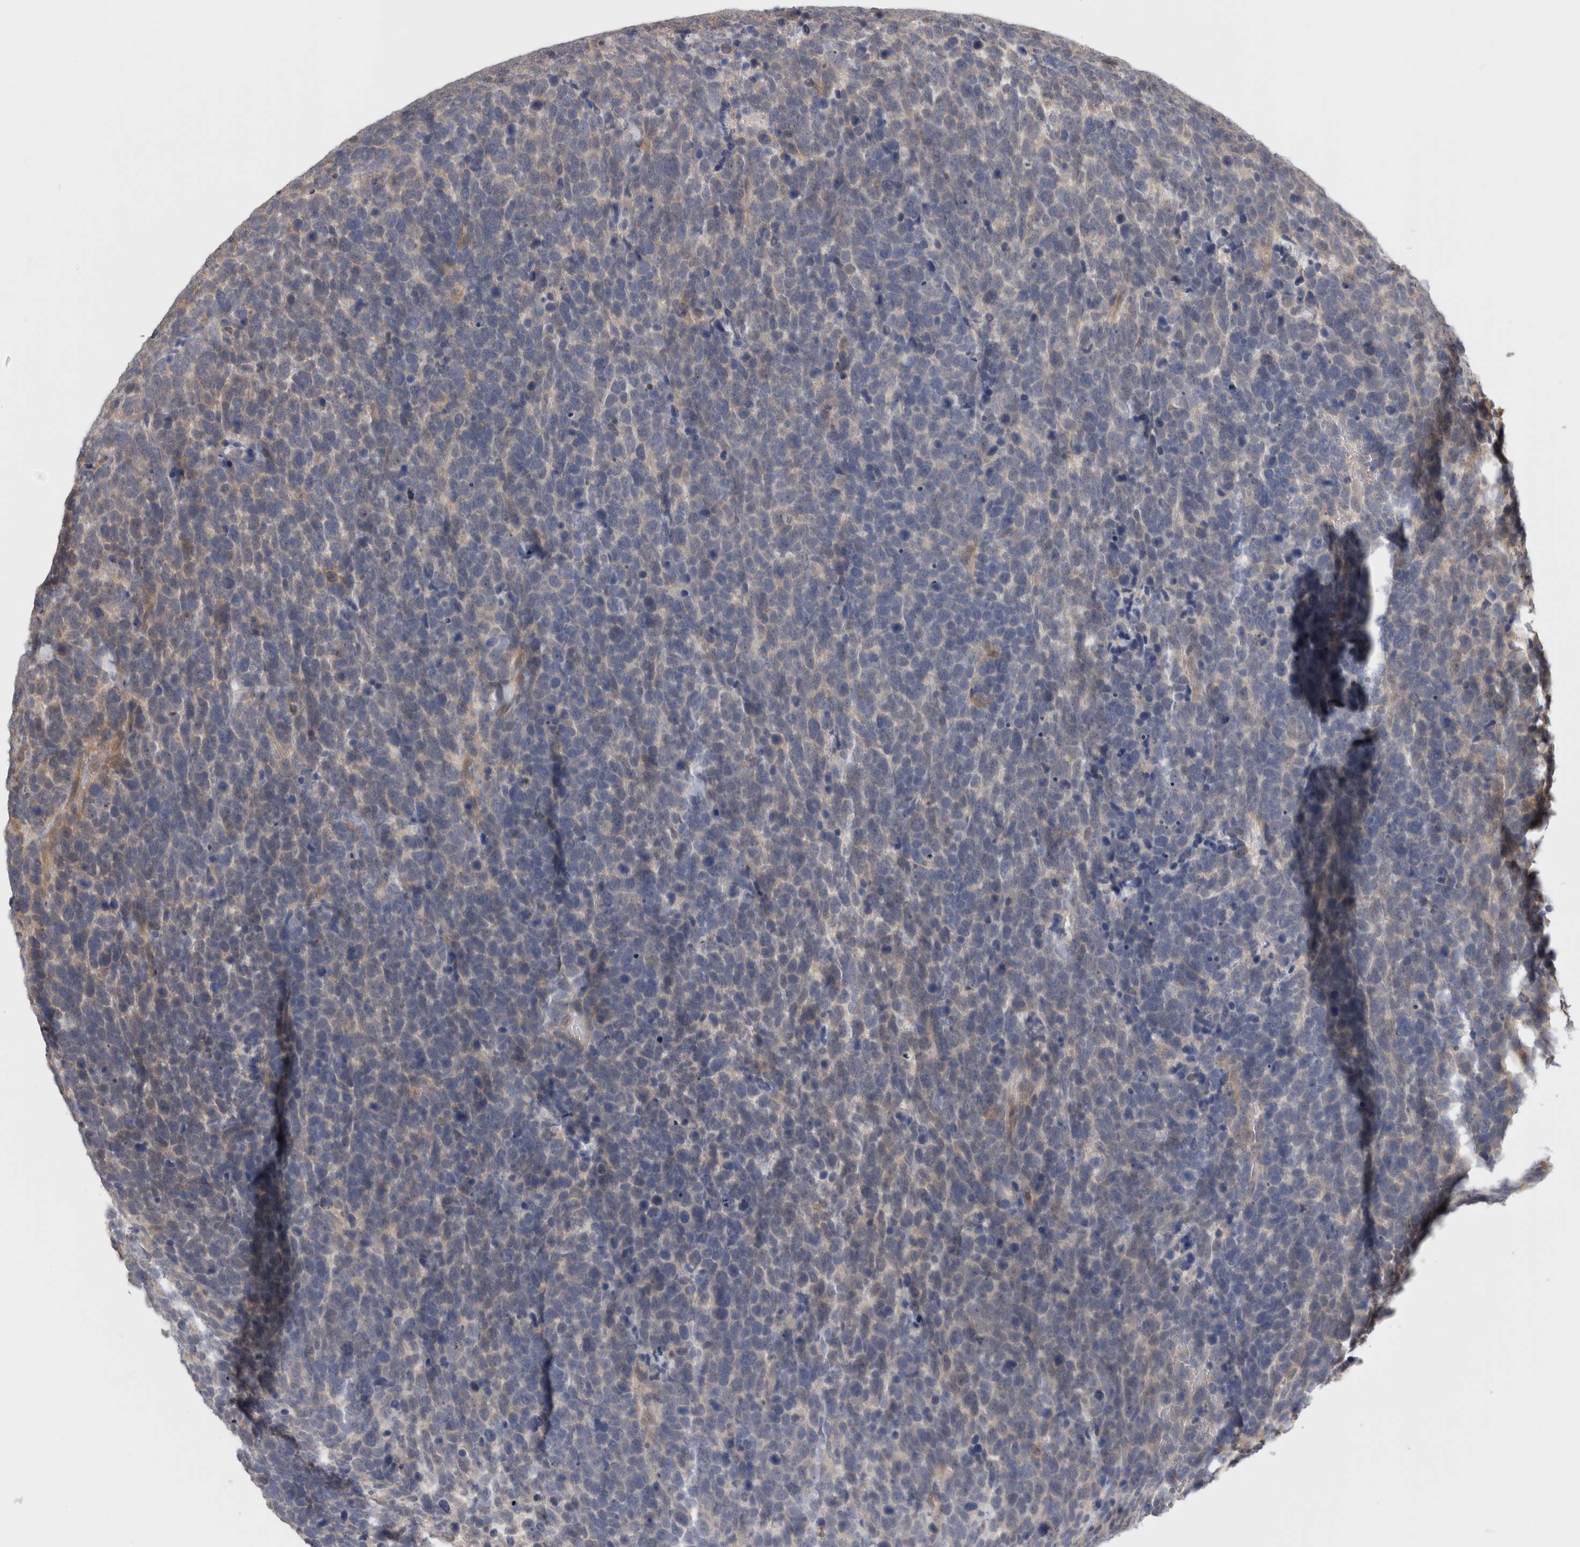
{"staining": {"intensity": "negative", "quantity": "none", "location": "none"}, "tissue": "urothelial cancer", "cell_type": "Tumor cells", "image_type": "cancer", "snomed": [{"axis": "morphology", "description": "Urothelial carcinoma, High grade"}, {"axis": "topography", "description": "Urinary bladder"}], "caption": "Immunohistochemistry (IHC) of human urothelial cancer demonstrates no expression in tumor cells.", "gene": "PGM1", "patient": {"sex": "female", "age": 82}}